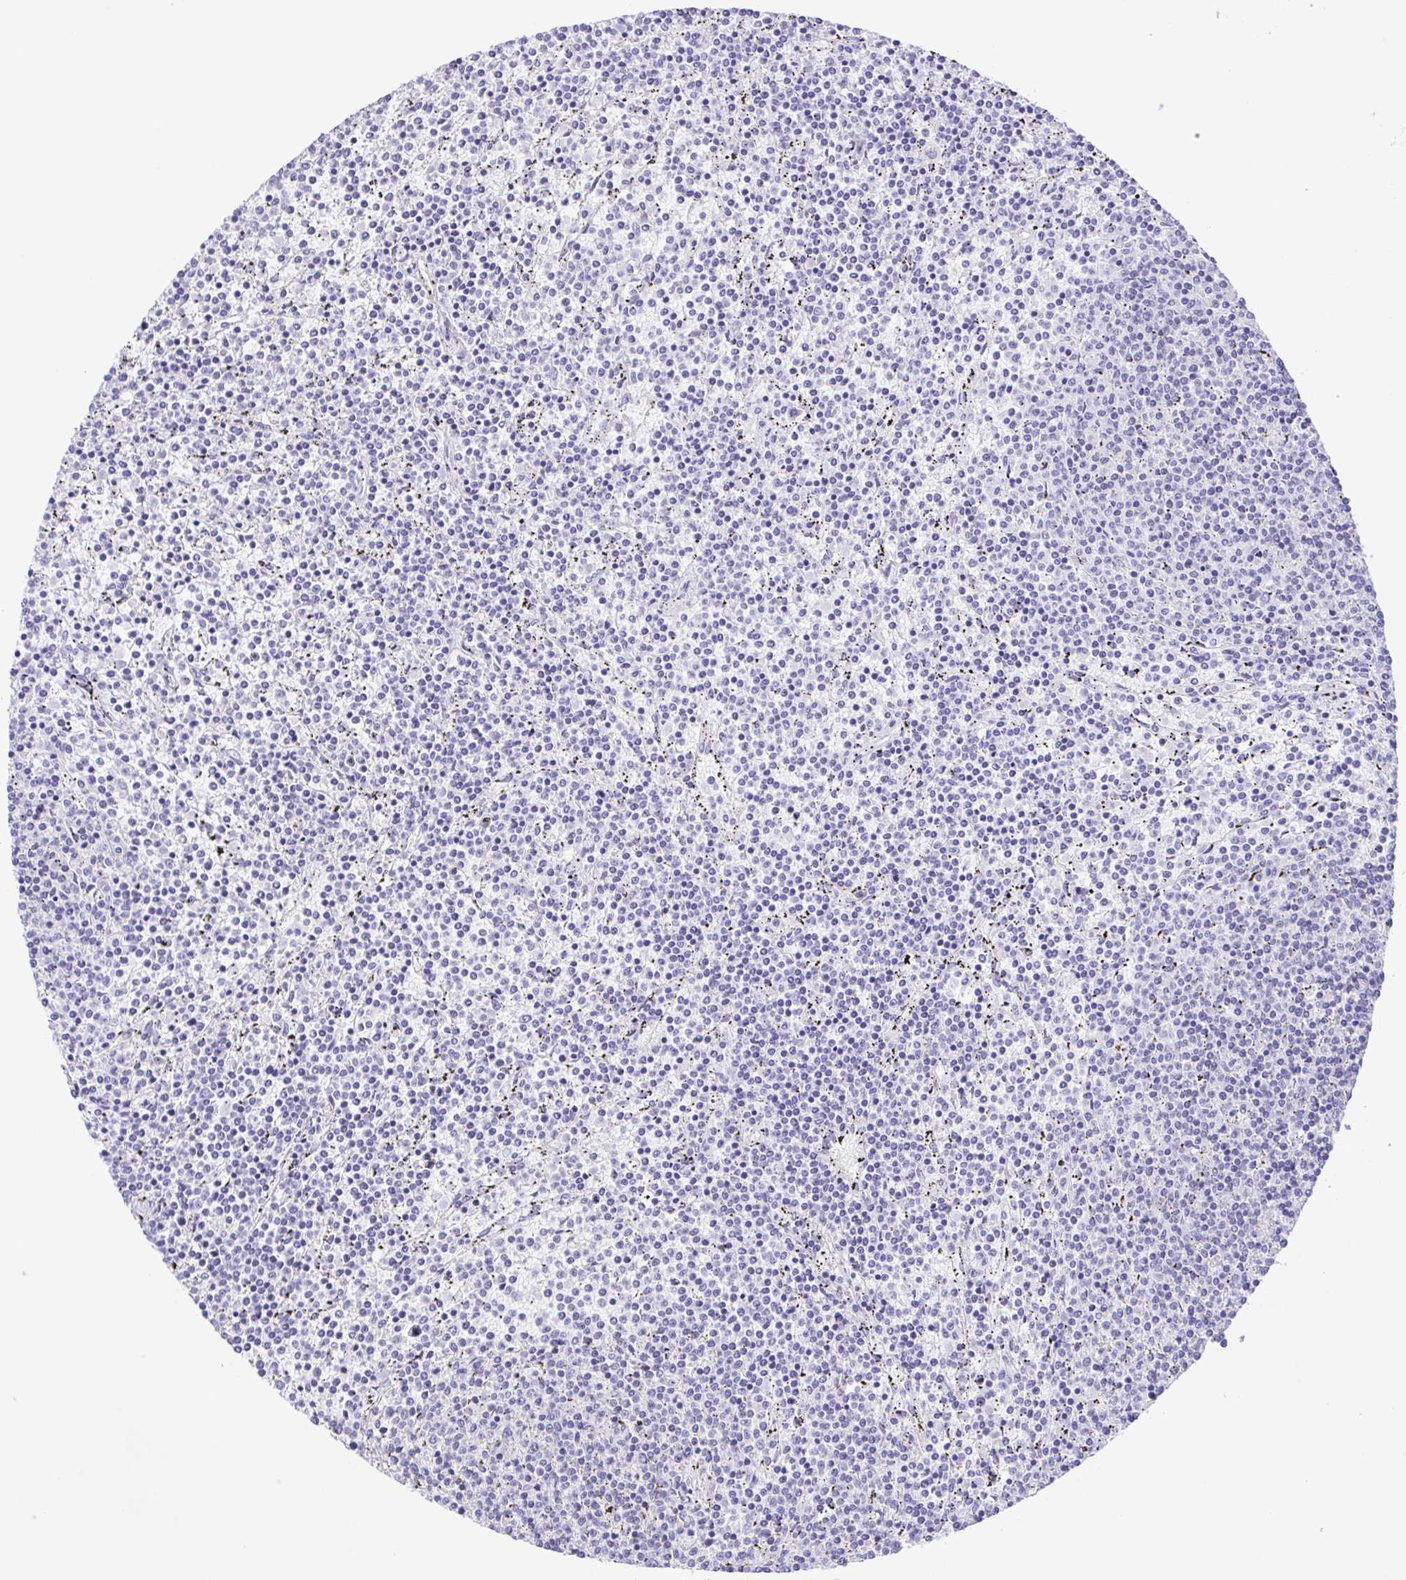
{"staining": {"intensity": "negative", "quantity": "none", "location": "none"}, "tissue": "lymphoma", "cell_type": "Tumor cells", "image_type": "cancer", "snomed": [{"axis": "morphology", "description": "Malignant lymphoma, non-Hodgkin's type, Low grade"}, {"axis": "topography", "description": "Spleen"}], "caption": "Immunohistochemical staining of human malignant lymphoma, non-Hodgkin's type (low-grade) exhibits no significant positivity in tumor cells.", "gene": "DCLK2", "patient": {"sex": "female", "age": 50}}